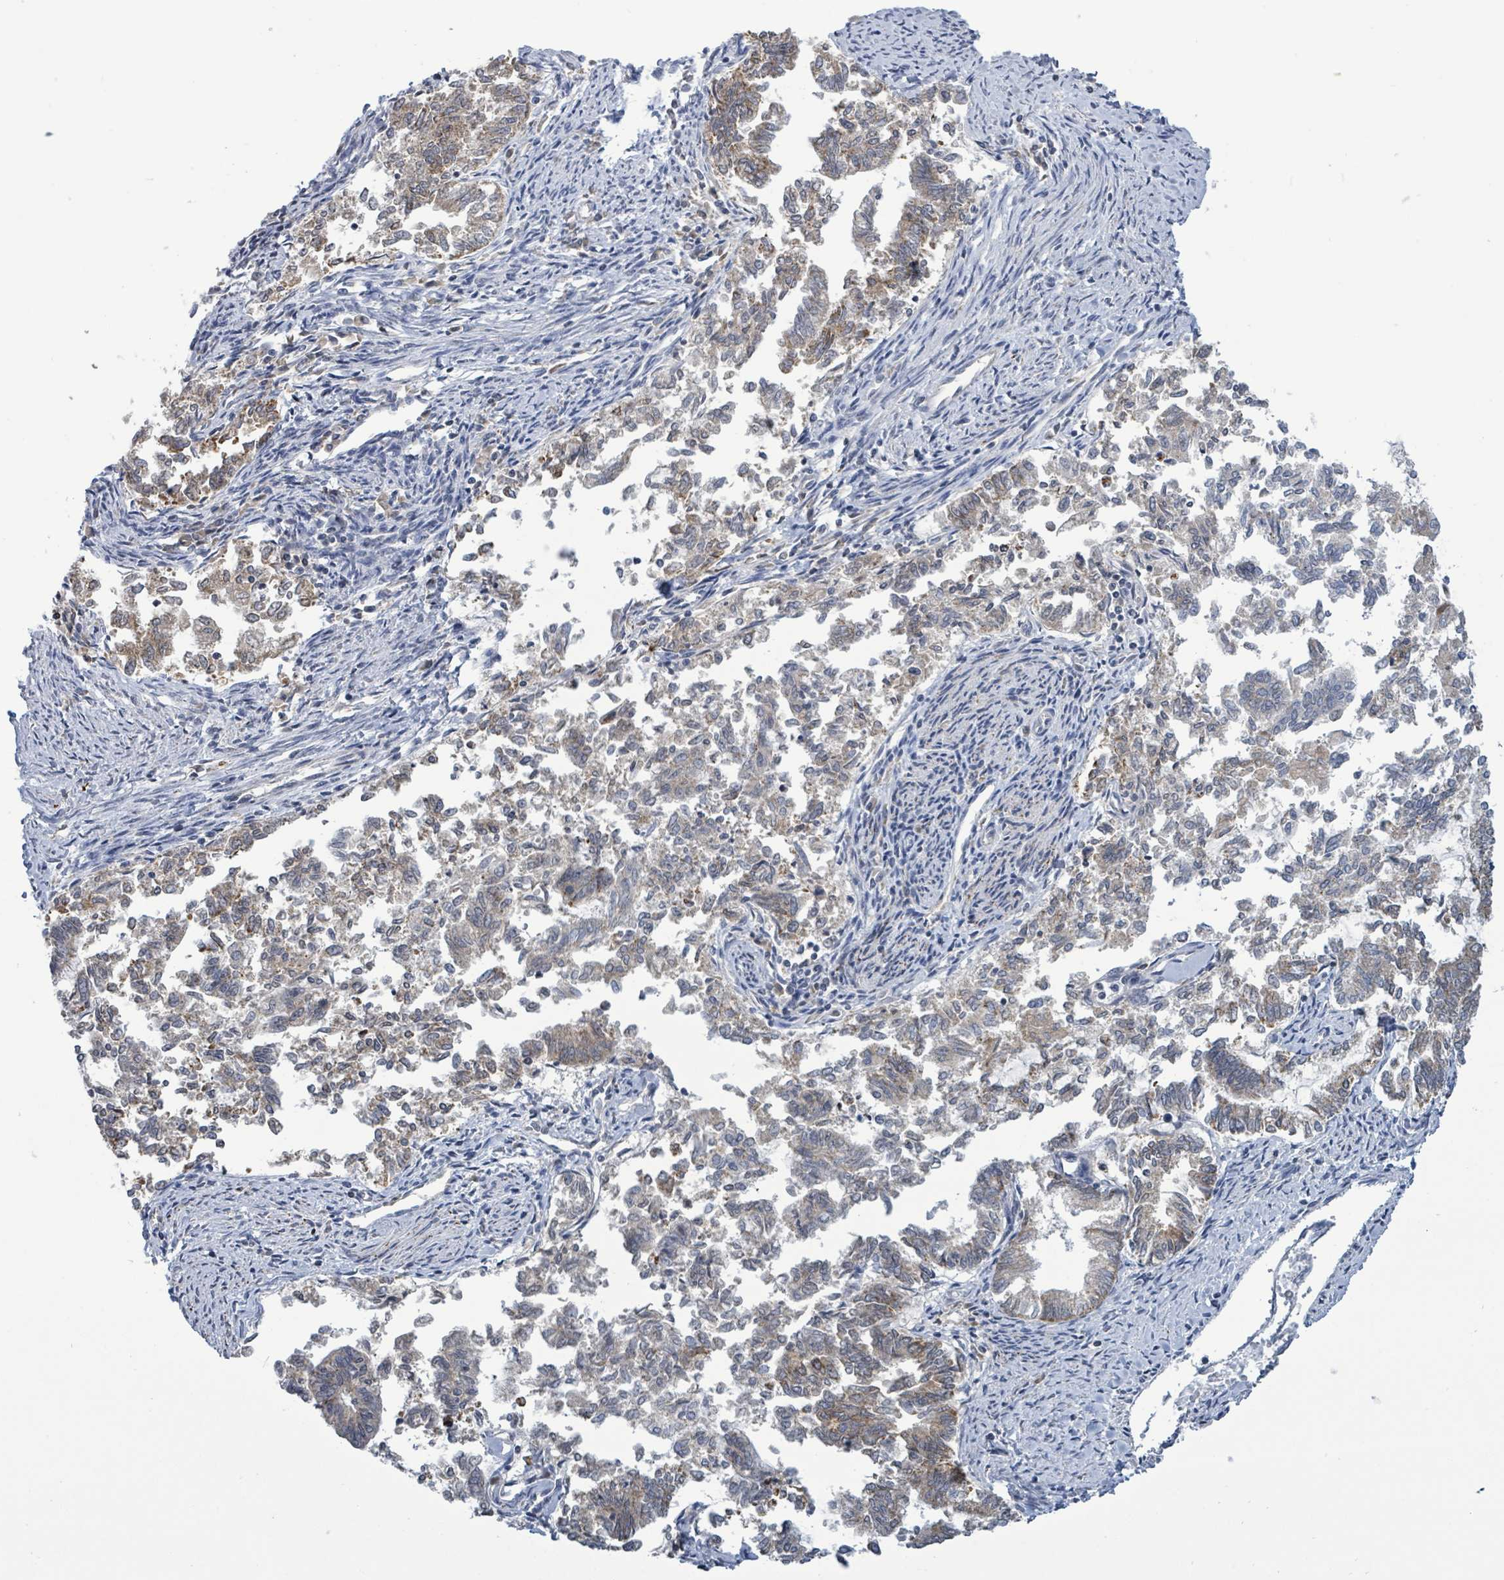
{"staining": {"intensity": "weak", "quantity": "25%-75%", "location": "cytoplasmic/membranous"}, "tissue": "endometrial cancer", "cell_type": "Tumor cells", "image_type": "cancer", "snomed": [{"axis": "morphology", "description": "Adenocarcinoma, NOS"}, {"axis": "topography", "description": "Endometrium"}], "caption": "An image of human adenocarcinoma (endometrial) stained for a protein exhibits weak cytoplasmic/membranous brown staining in tumor cells.", "gene": "COQ10B", "patient": {"sex": "female", "age": 79}}